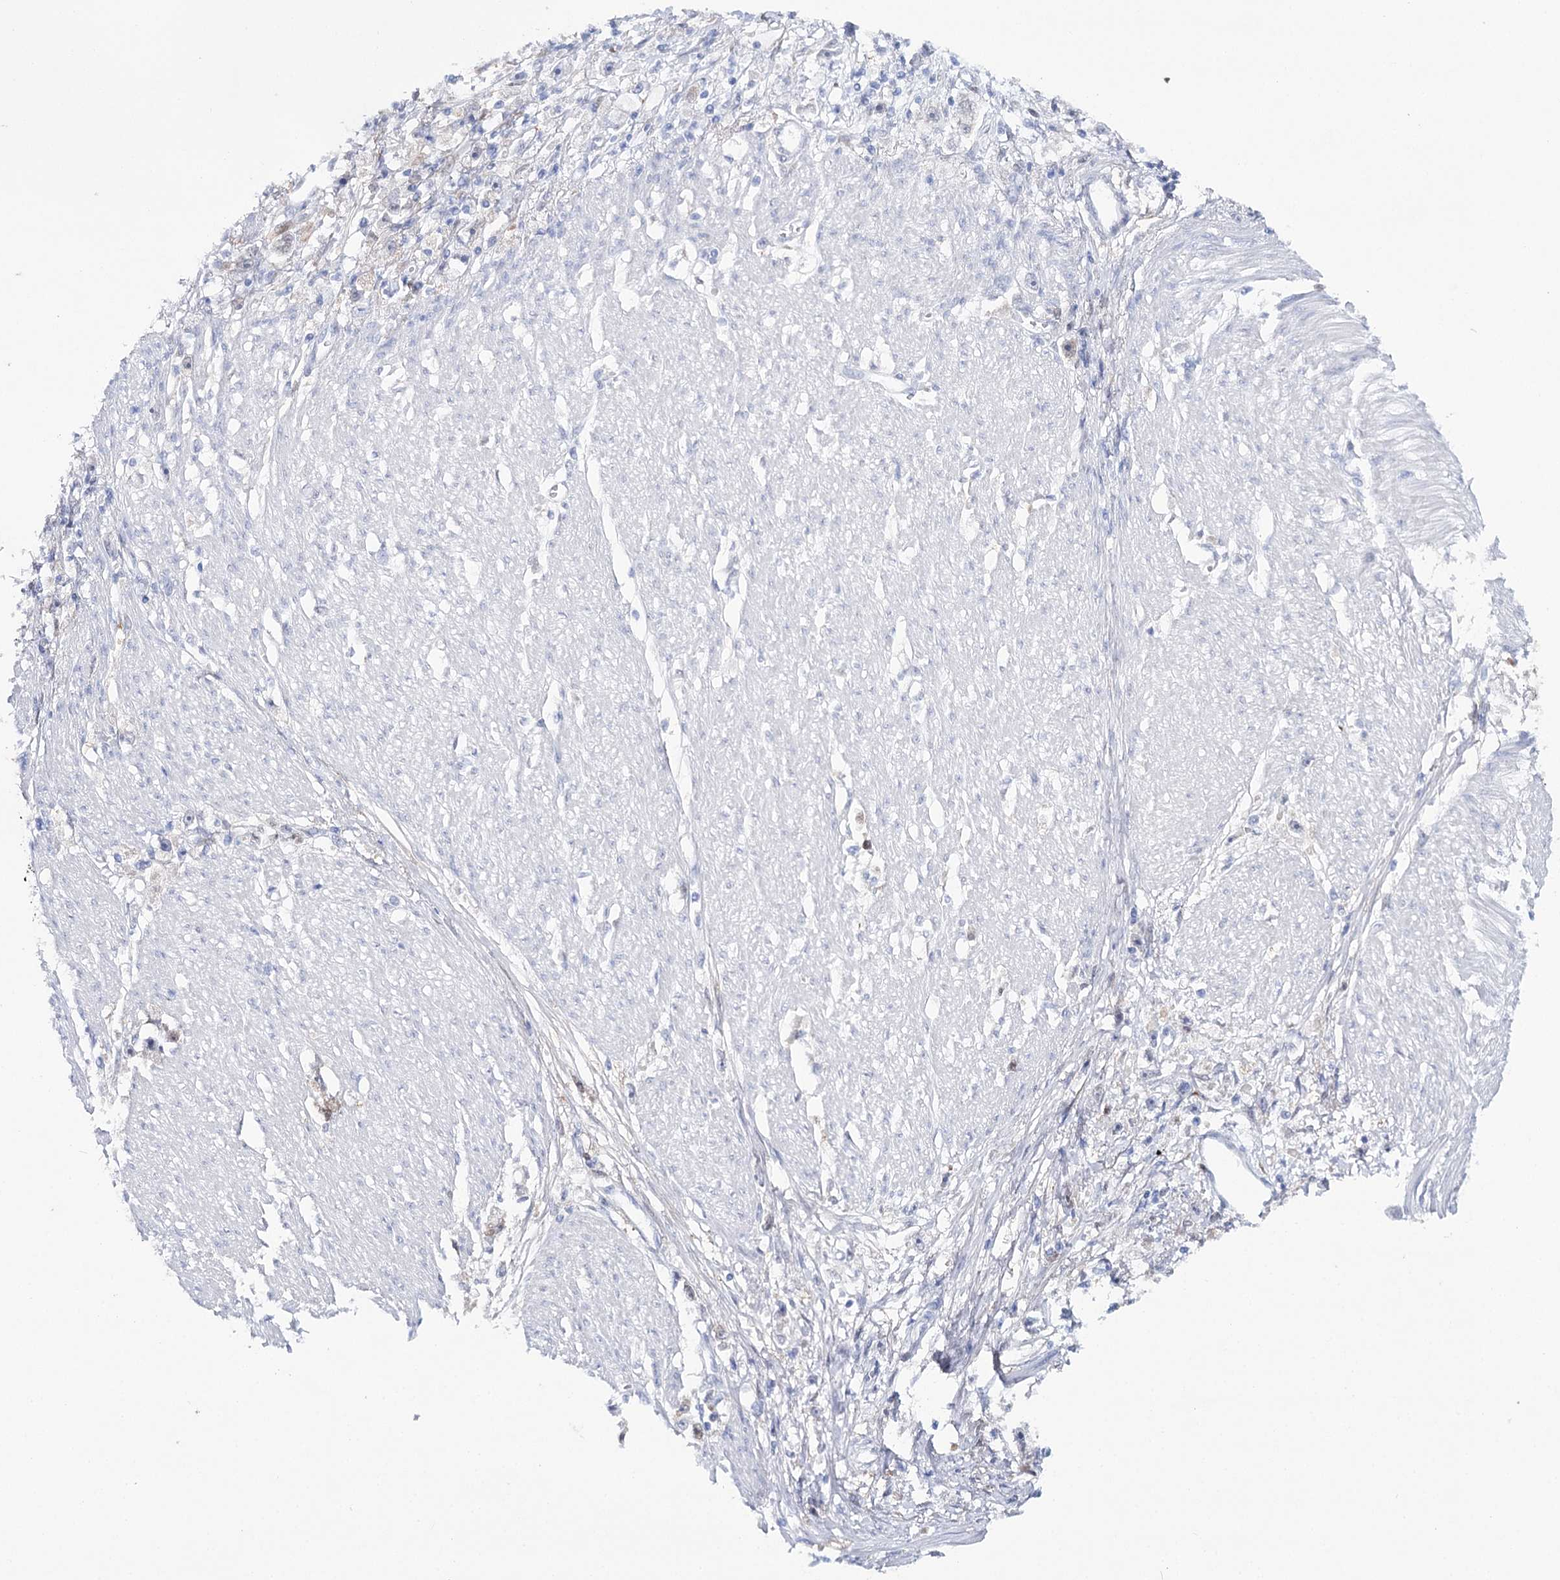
{"staining": {"intensity": "negative", "quantity": "none", "location": "none"}, "tissue": "stomach cancer", "cell_type": "Tumor cells", "image_type": "cancer", "snomed": [{"axis": "morphology", "description": "Adenocarcinoma, NOS"}, {"axis": "topography", "description": "Stomach"}], "caption": "Immunohistochemistry (IHC) image of stomach cancer (adenocarcinoma) stained for a protein (brown), which displays no staining in tumor cells.", "gene": "UGDH", "patient": {"sex": "female", "age": 59}}